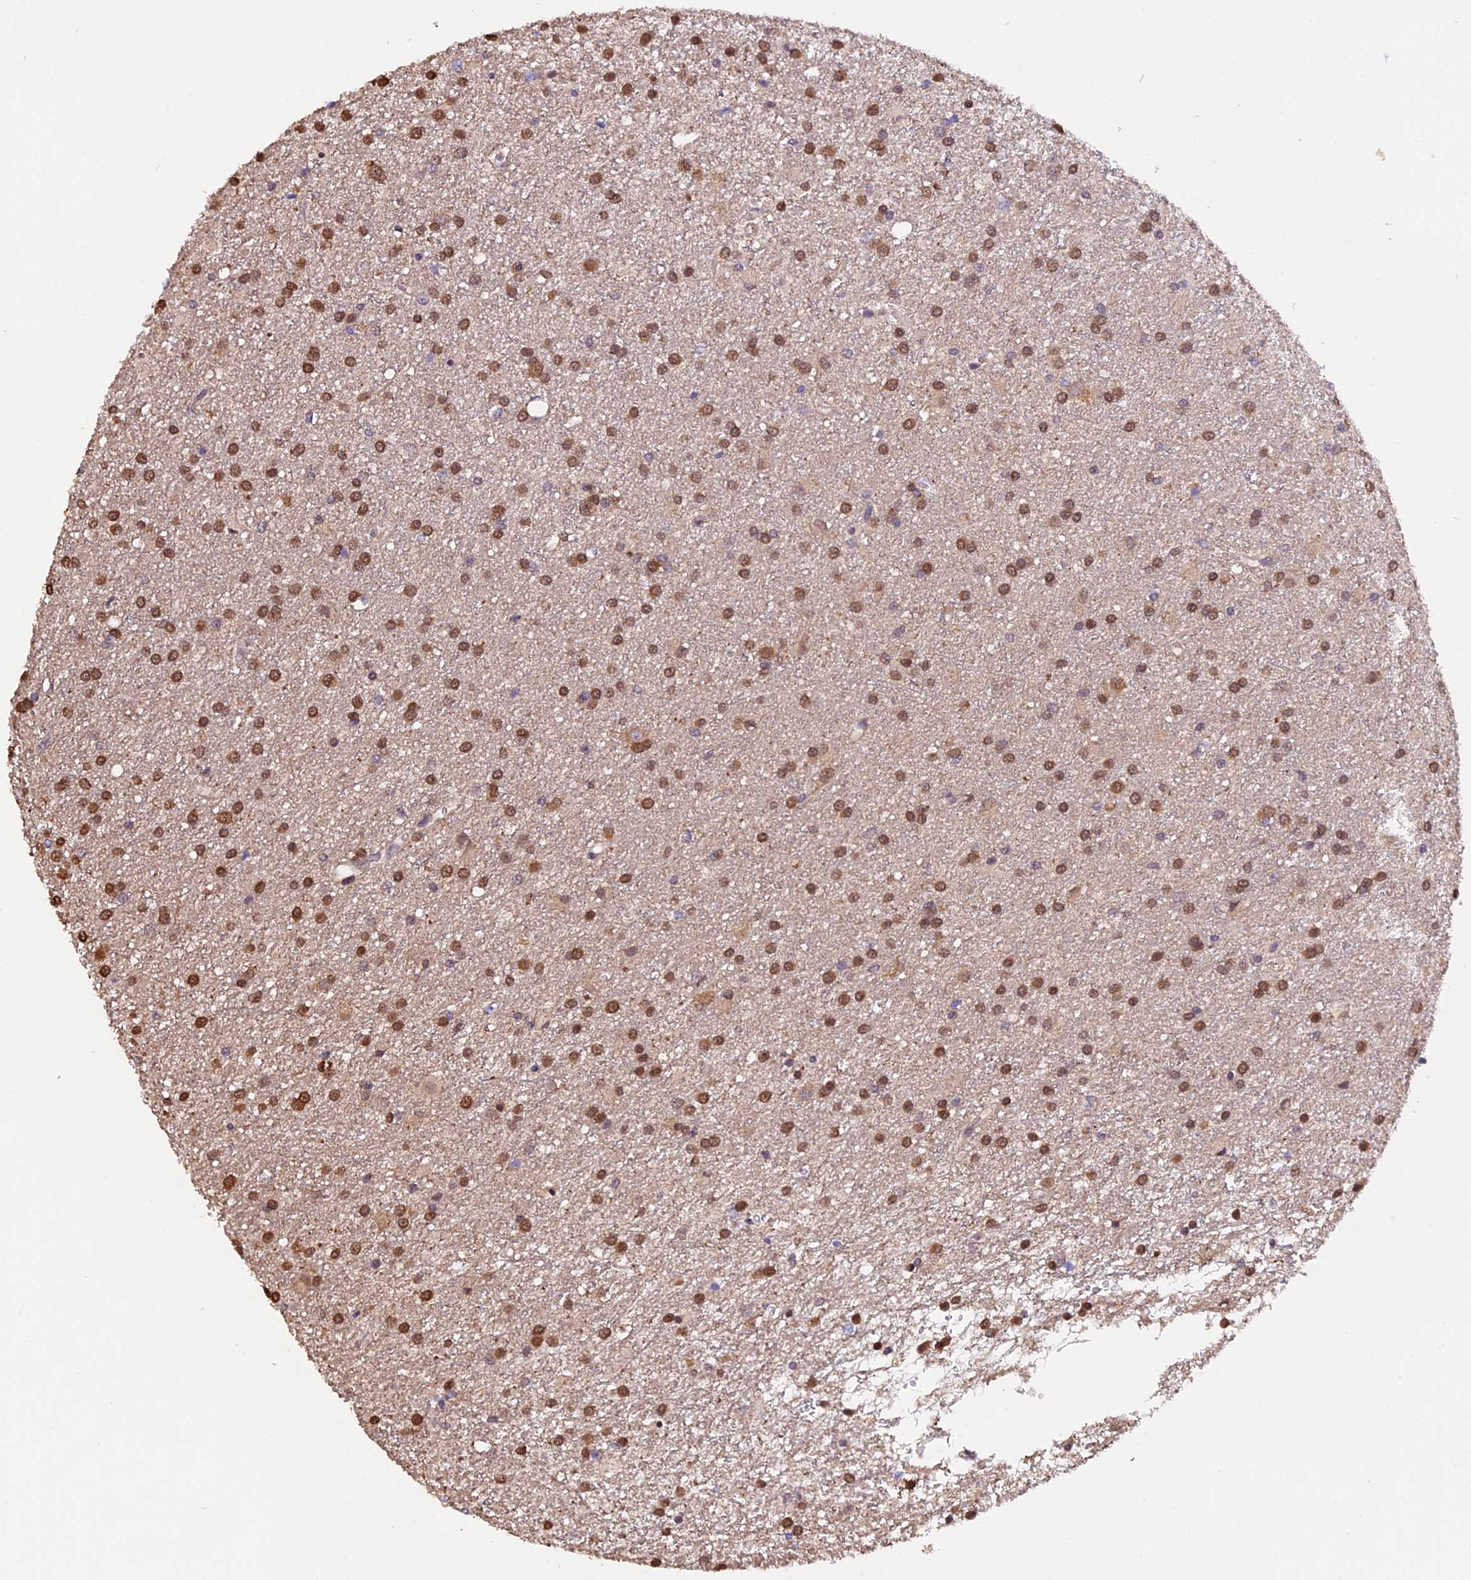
{"staining": {"intensity": "moderate", "quantity": ">75%", "location": "nuclear"}, "tissue": "glioma", "cell_type": "Tumor cells", "image_type": "cancer", "snomed": [{"axis": "morphology", "description": "Glioma, malignant, High grade"}, {"axis": "topography", "description": "Brain"}], "caption": "This is a histology image of immunohistochemistry staining of high-grade glioma (malignant), which shows moderate expression in the nuclear of tumor cells.", "gene": "HERPUD1", "patient": {"sex": "female", "age": 50}}